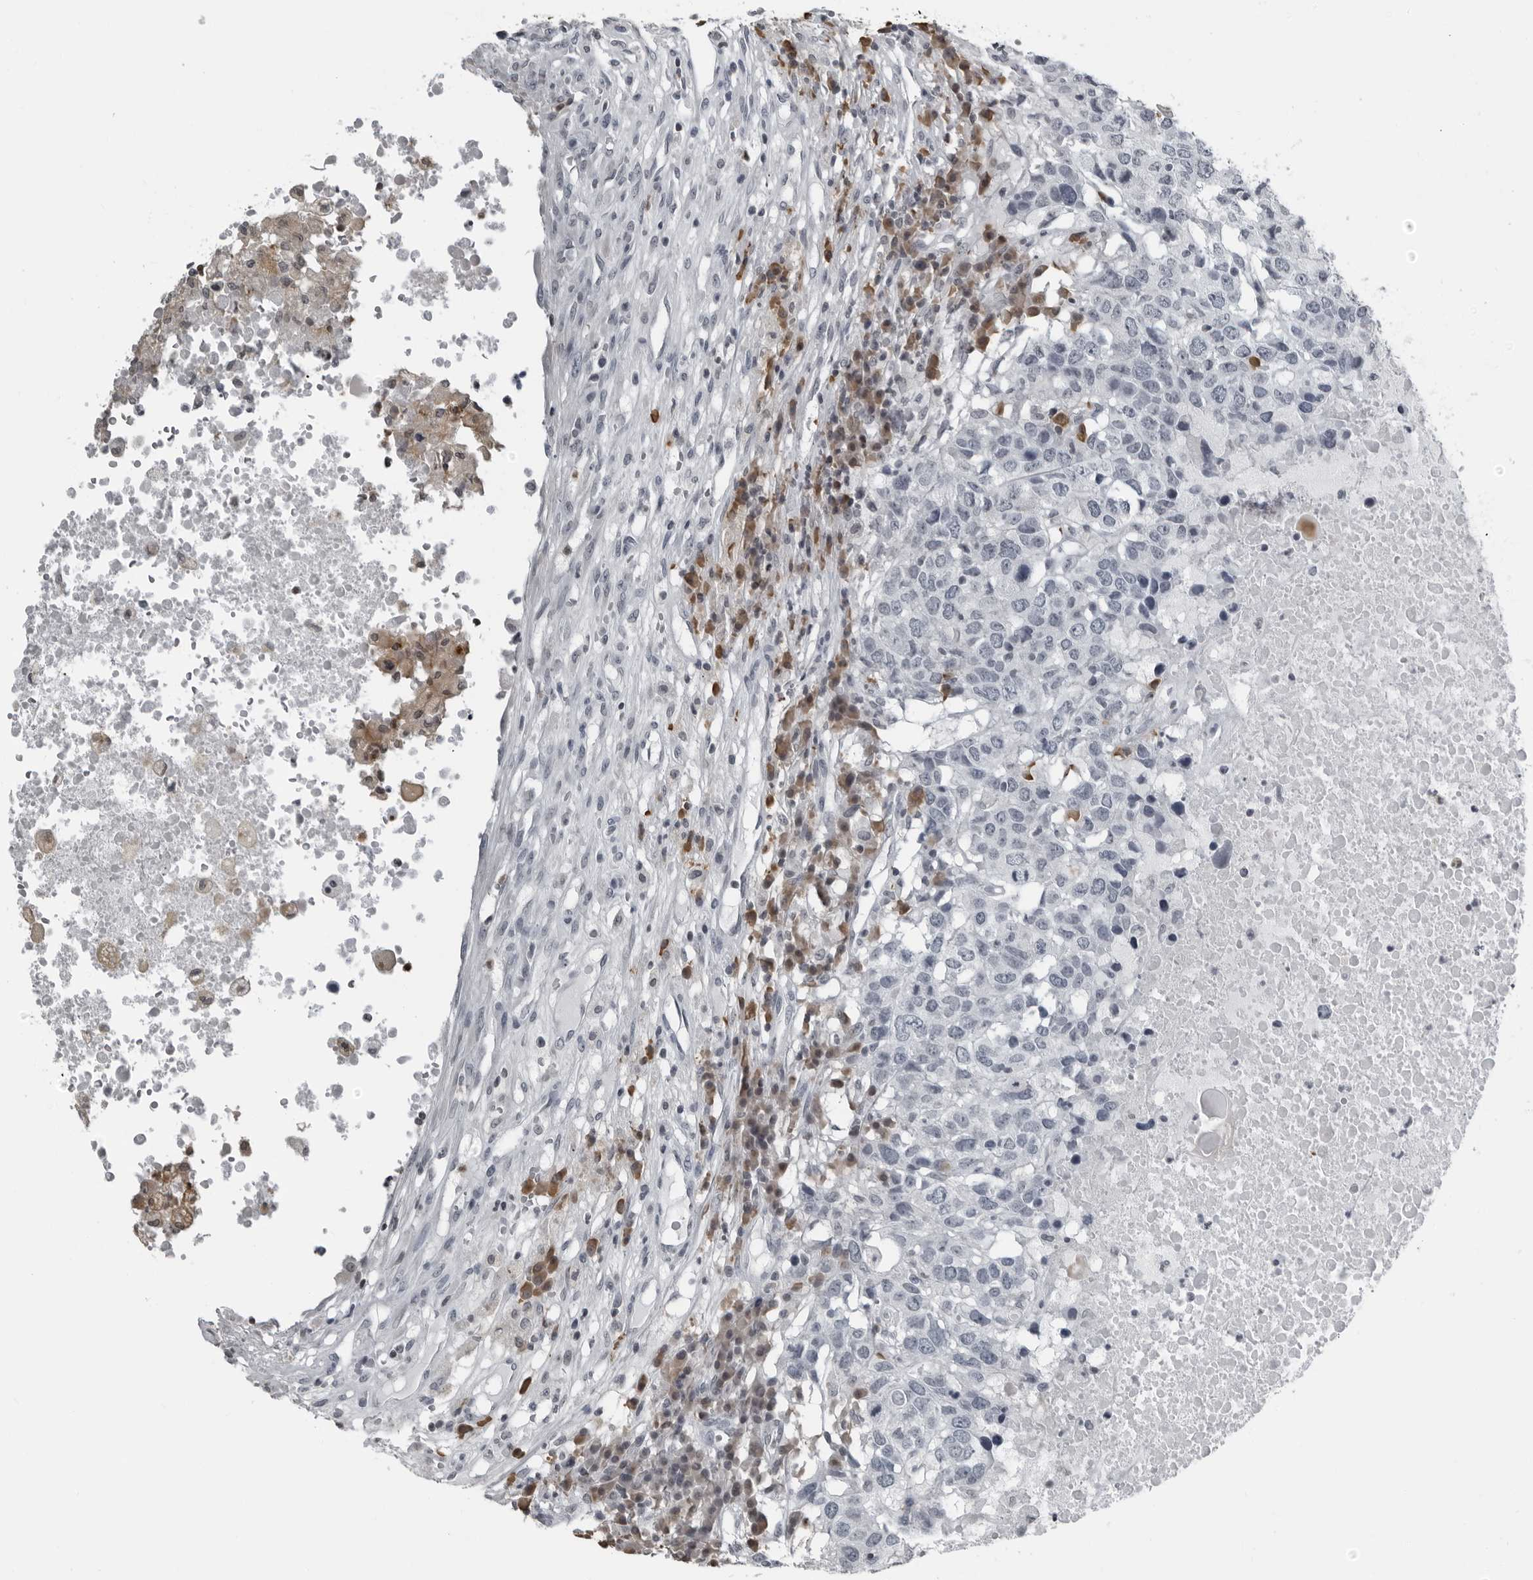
{"staining": {"intensity": "negative", "quantity": "none", "location": "none"}, "tissue": "head and neck cancer", "cell_type": "Tumor cells", "image_type": "cancer", "snomed": [{"axis": "morphology", "description": "Squamous cell carcinoma, NOS"}, {"axis": "topography", "description": "Head-Neck"}], "caption": "The histopathology image exhibits no significant expression in tumor cells of head and neck cancer (squamous cell carcinoma). (Brightfield microscopy of DAB (3,3'-diaminobenzidine) immunohistochemistry (IHC) at high magnification).", "gene": "RTCA", "patient": {"sex": "male", "age": 66}}